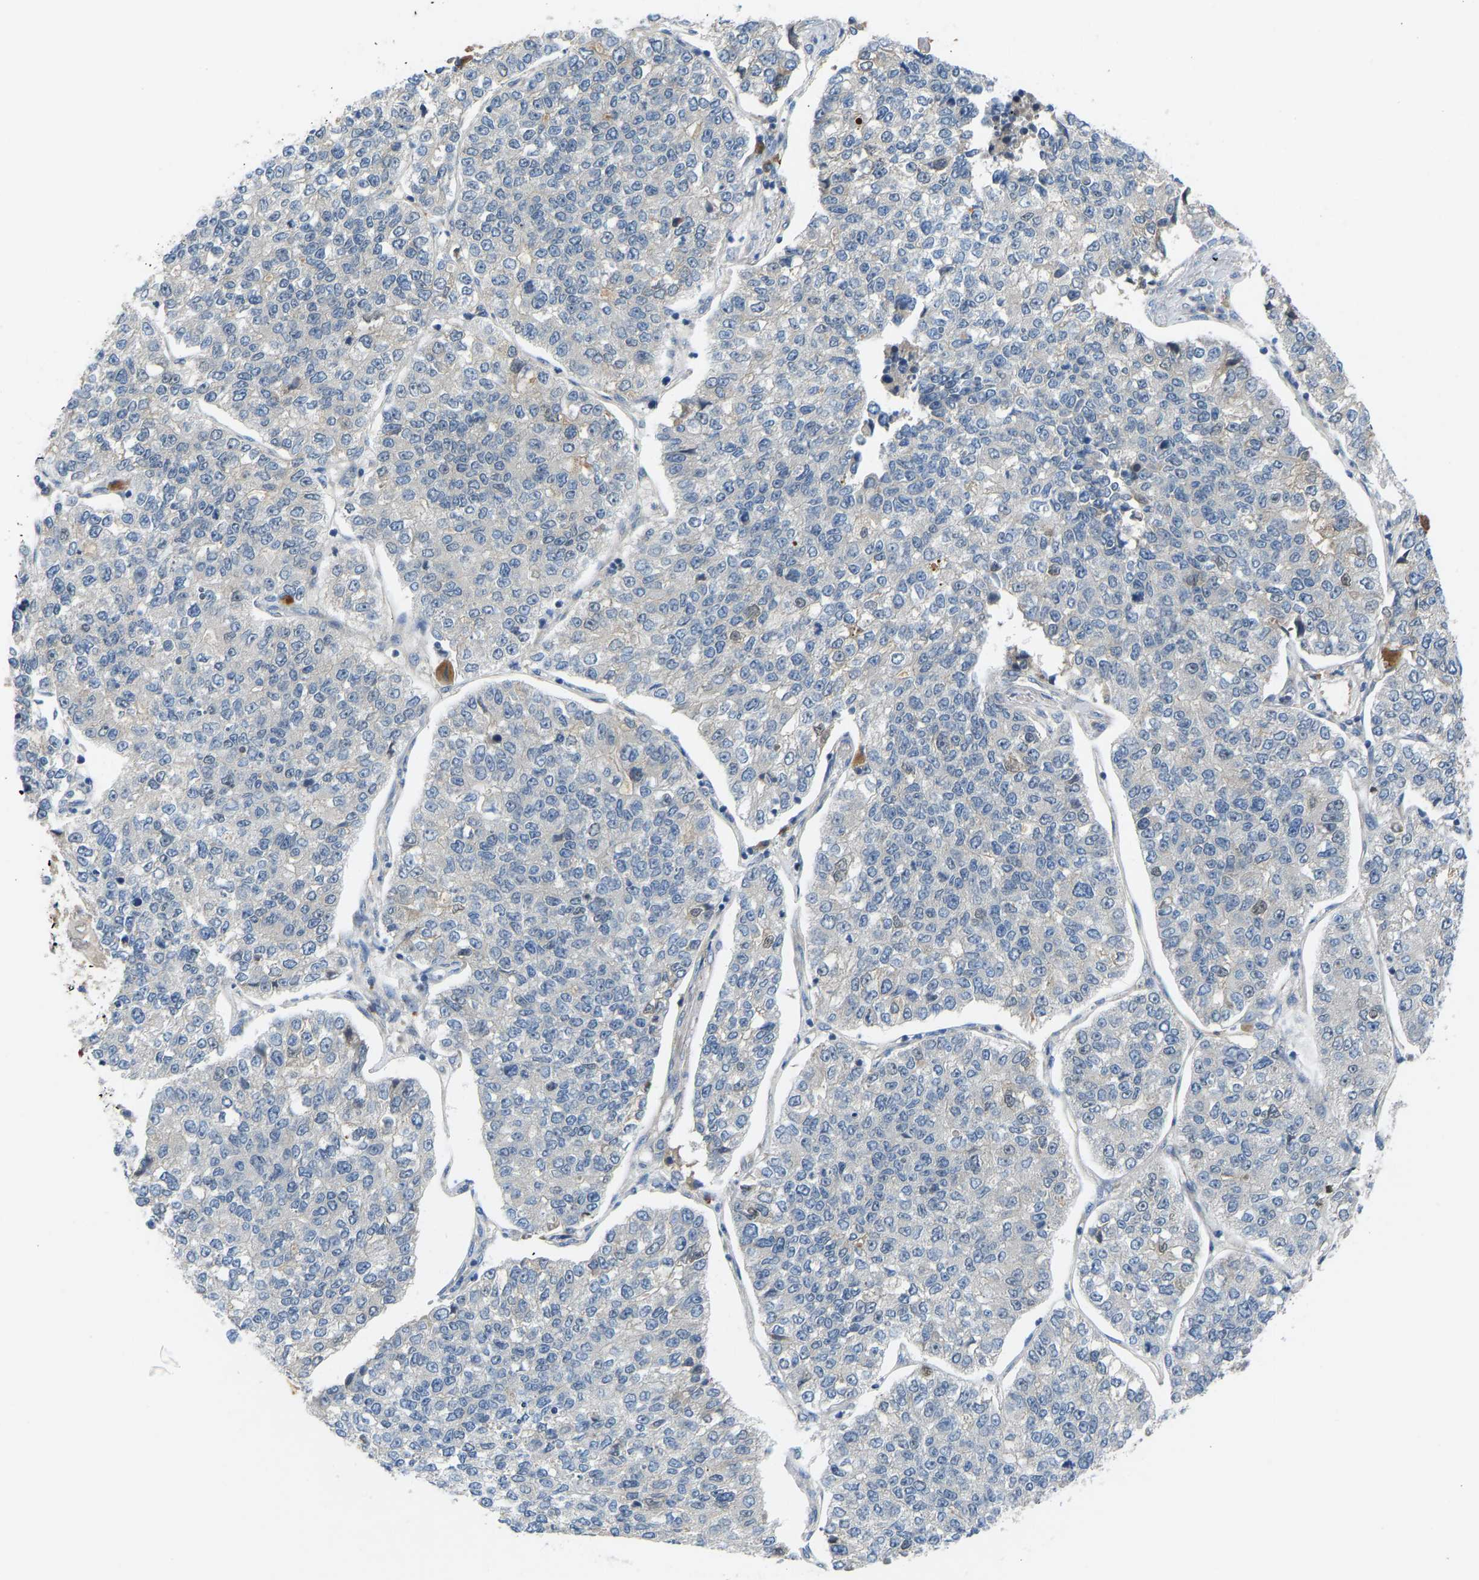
{"staining": {"intensity": "negative", "quantity": "none", "location": "none"}, "tissue": "lung cancer", "cell_type": "Tumor cells", "image_type": "cancer", "snomed": [{"axis": "morphology", "description": "Adenocarcinoma, NOS"}, {"axis": "topography", "description": "Lung"}], "caption": "Immunohistochemical staining of lung adenocarcinoma shows no significant staining in tumor cells.", "gene": "ZNF251", "patient": {"sex": "male", "age": 49}}